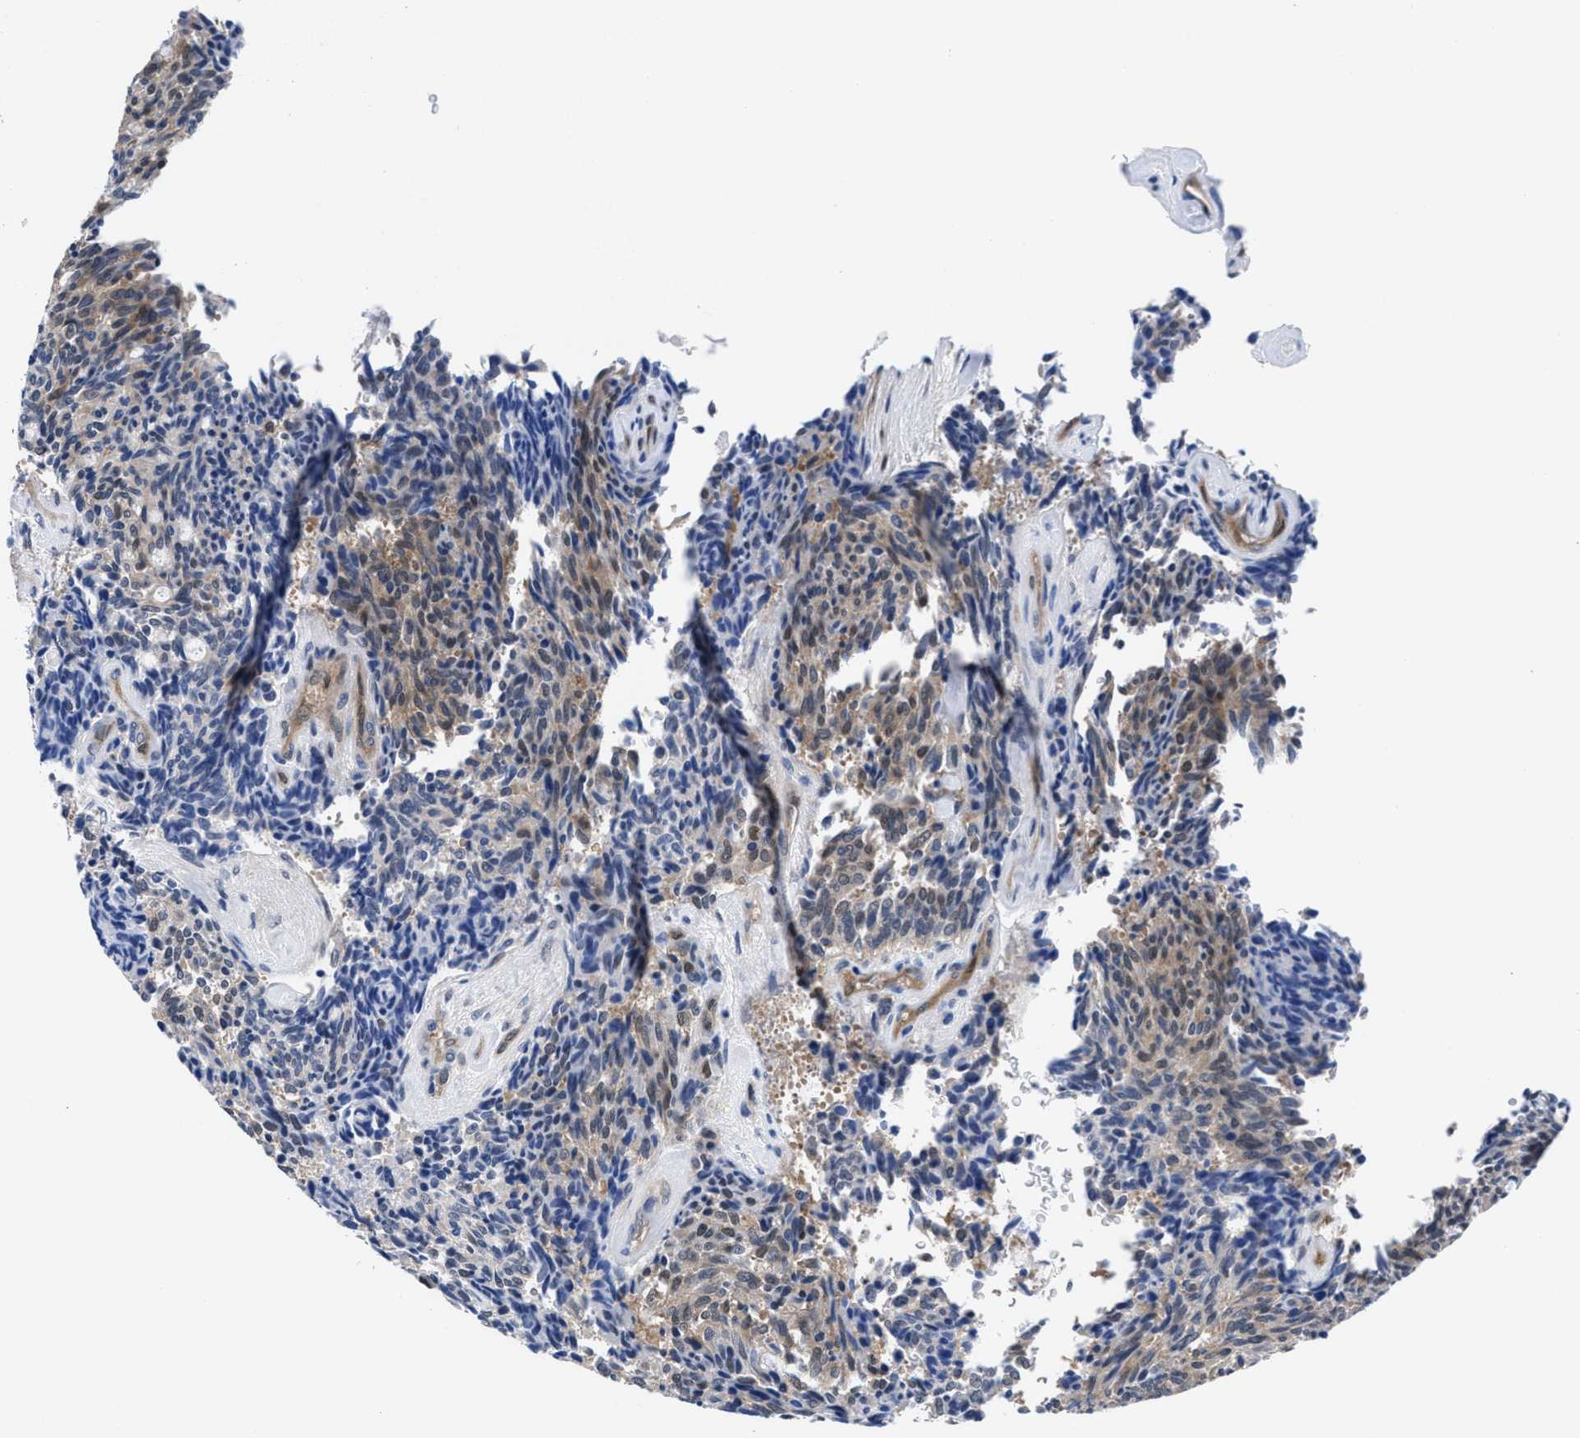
{"staining": {"intensity": "weak", "quantity": ">75%", "location": "cytoplasmic/membranous"}, "tissue": "carcinoid", "cell_type": "Tumor cells", "image_type": "cancer", "snomed": [{"axis": "morphology", "description": "Carcinoid, malignant, NOS"}, {"axis": "topography", "description": "Pancreas"}], "caption": "A brown stain highlights weak cytoplasmic/membranous positivity of a protein in carcinoid (malignant) tumor cells.", "gene": "ACLY", "patient": {"sex": "female", "age": 54}}